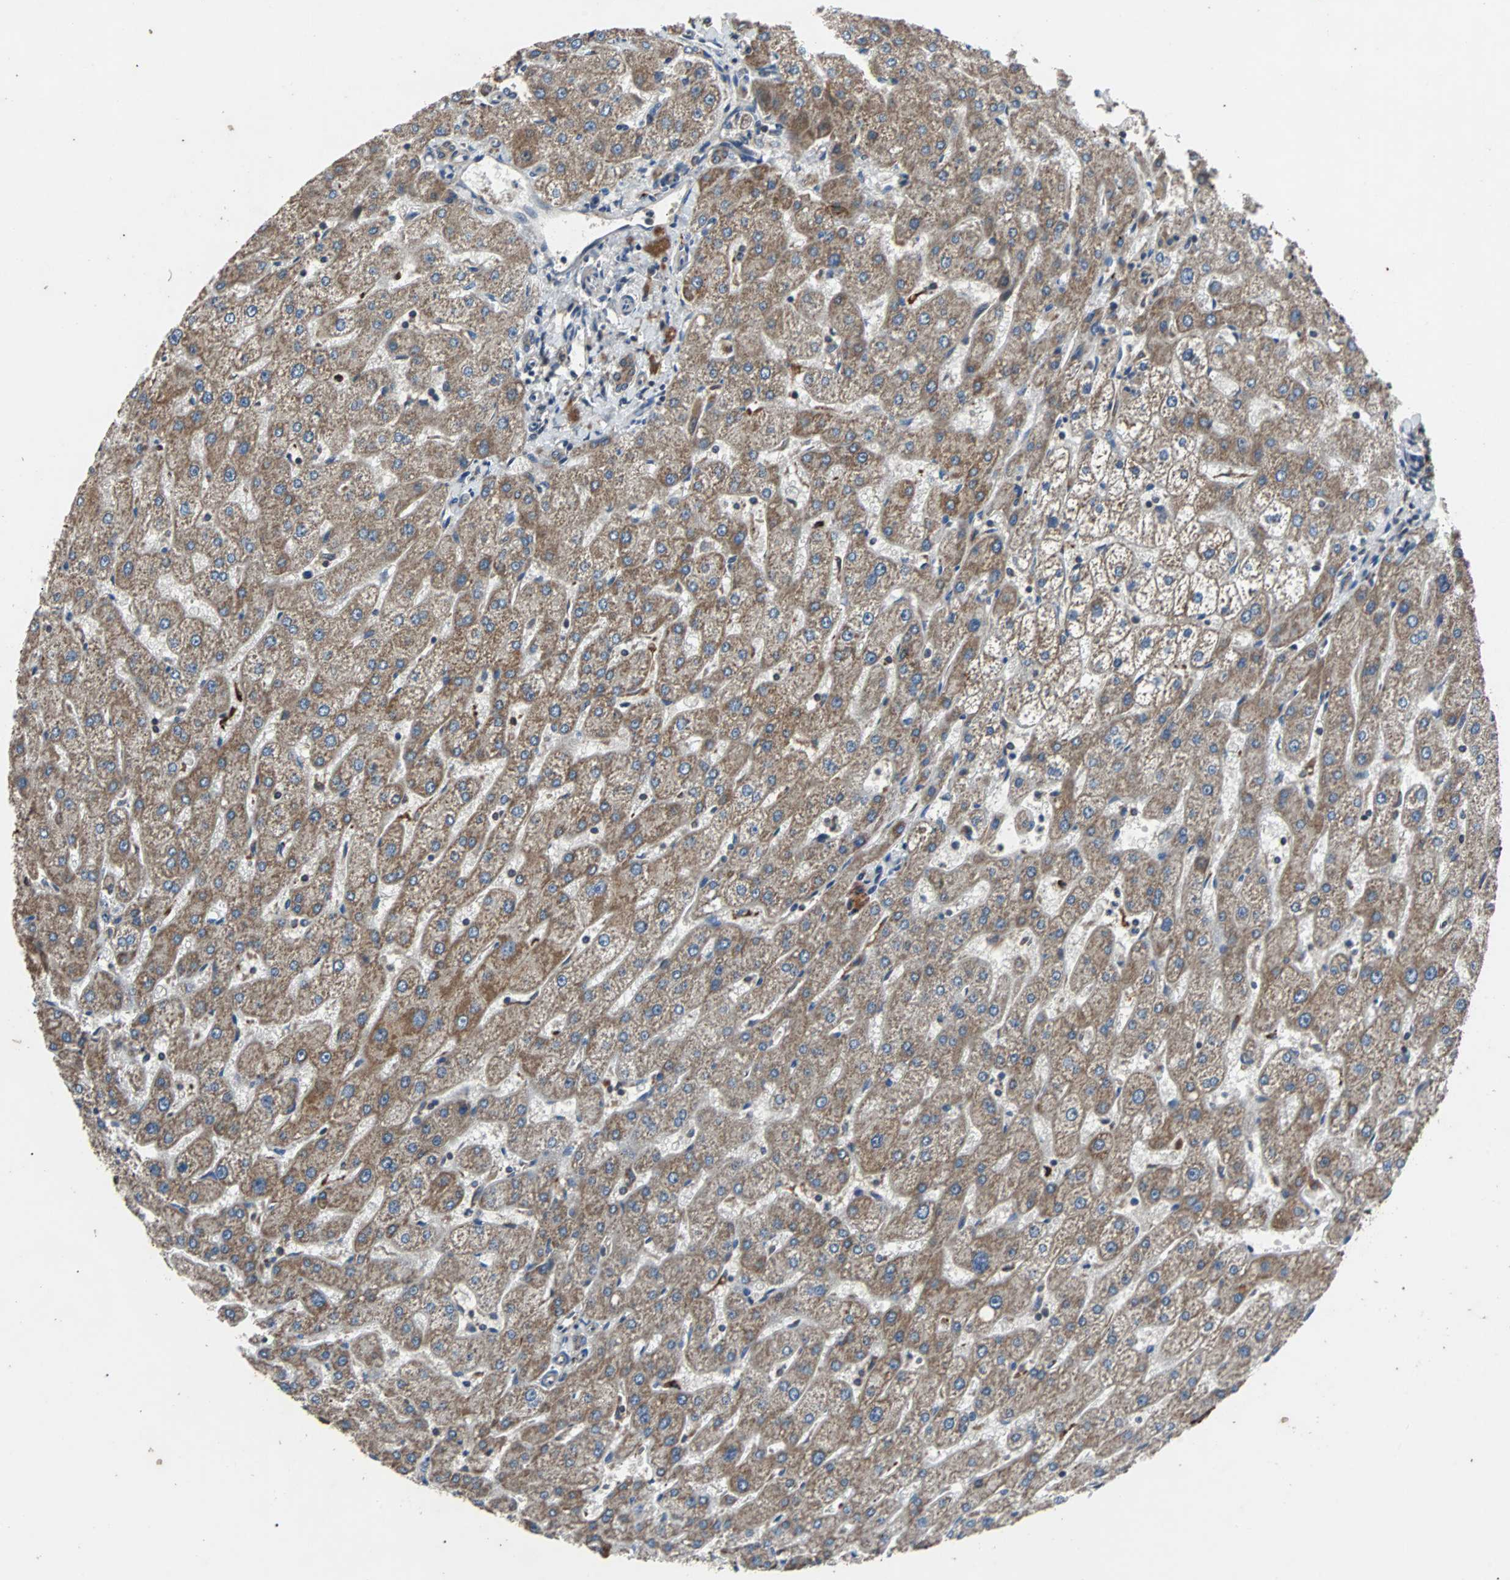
{"staining": {"intensity": "moderate", "quantity": ">75%", "location": "cytoplasmic/membranous"}, "tissue": "liver", "cell_type": "Cholangiocytes", "image_type": "normal", "snomed": [{"axis": "morphology", "description": "Normal tissue, NOS"}, {"axis": "topography", "description": "Liver"}], "caption": "Protein staining exhibits moderate cytoplasmic/membranous staining in about >75% of cholangiocytes in benign liver. The staining was performed using DAB to visualize the protein expression in brown, while the nuclei were stained in blue with hematoxylin (Magnification: 20x).", "gene": "ACTR3", "patient": {"sex": "male", "age": 67}}